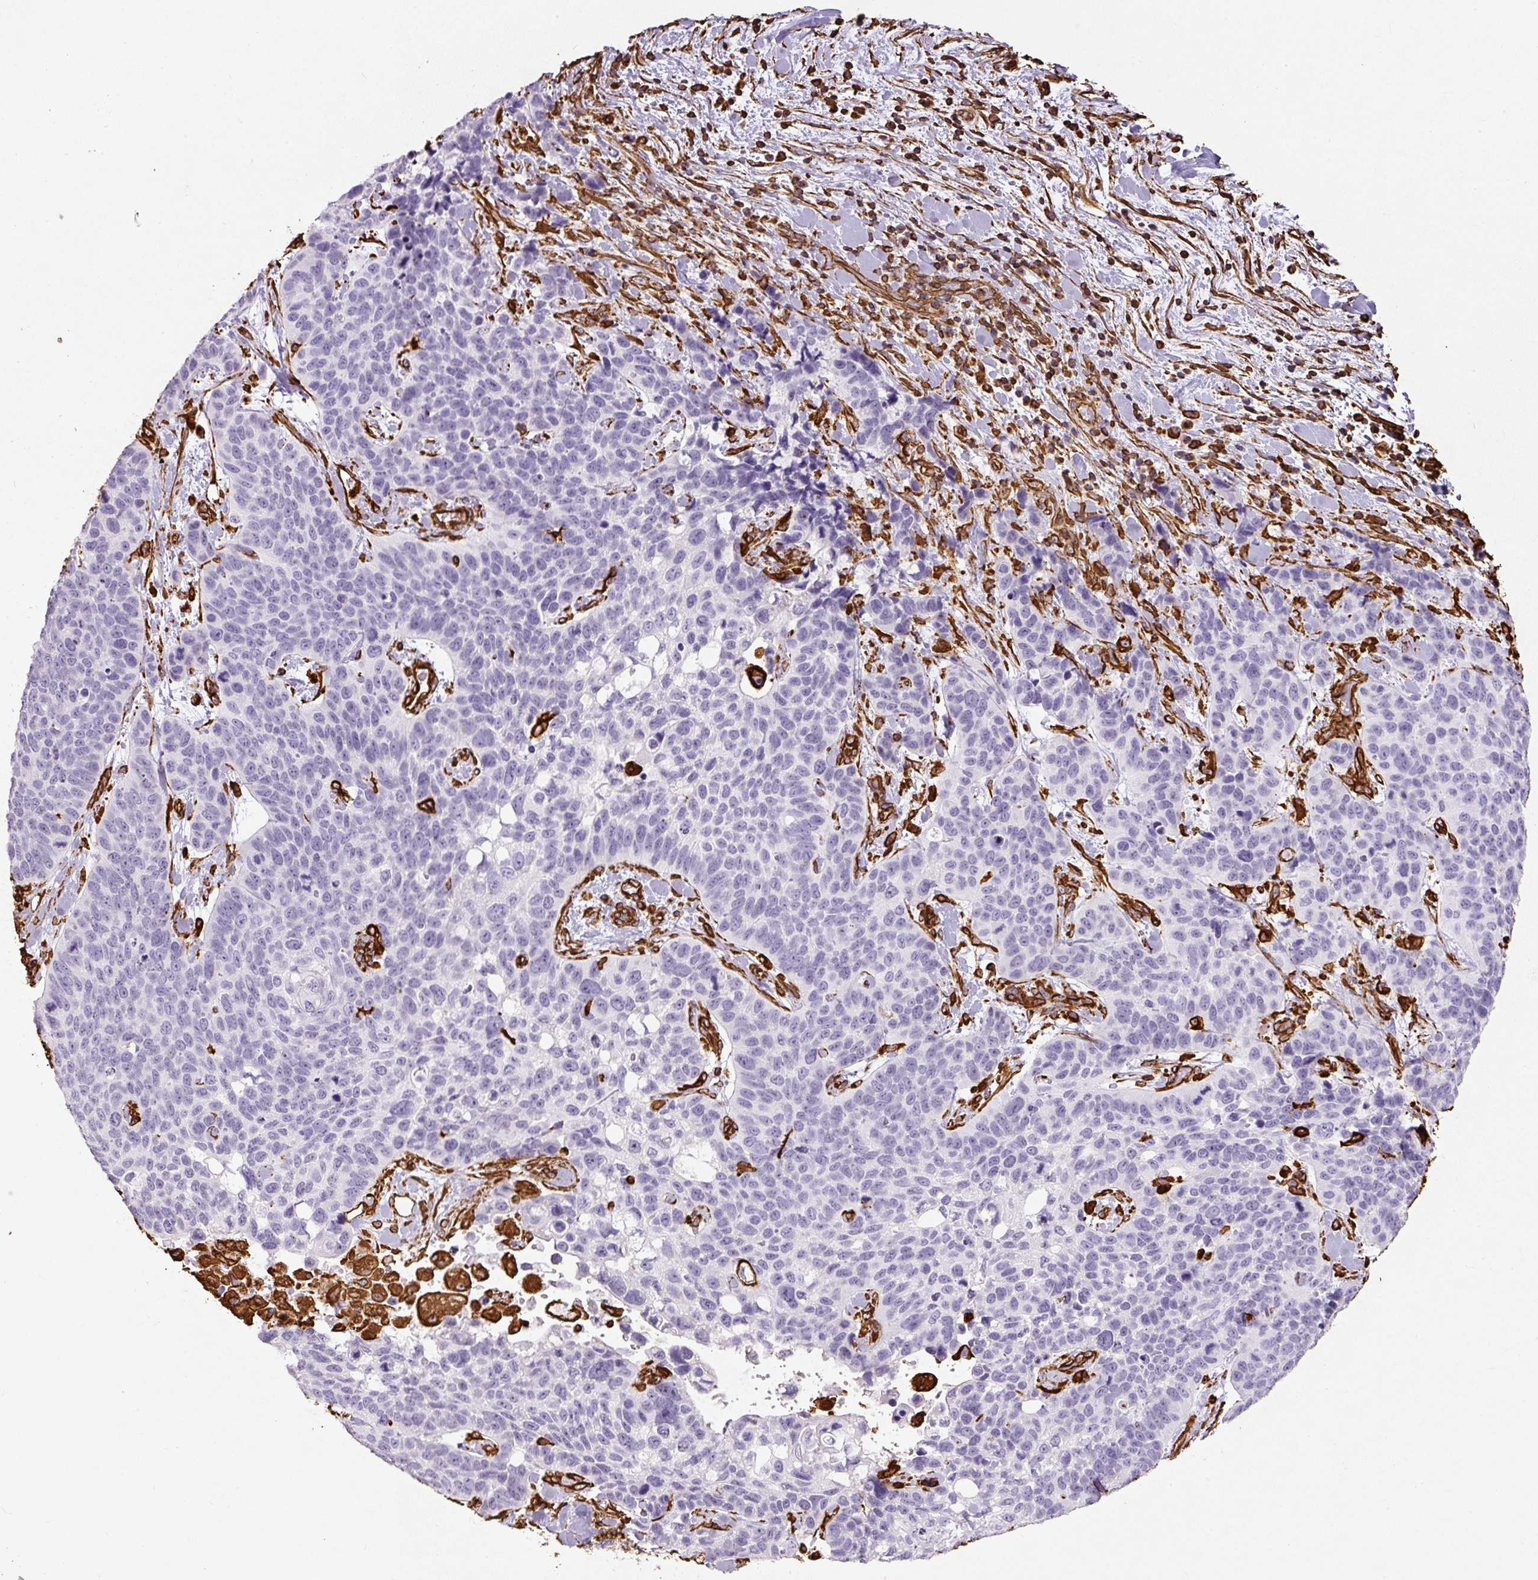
{"staining": {"intensity": "negative", "quantity": "none", "location": "none"}, "tissue": "lung cancer", "cell_type": "Tumor cells", "image_type": "cancer", "snomed": [{"axis": "morphology", "description": "Squamous cell carcinoma, NOS"}, {"axis": "topography", "description": "Lung"}], "caption": "There is no significant staining in tumor cells of squamous cell carcinoma (lung).", "gene": "VIM", "patient": {"sex": "male", "age": 62}}